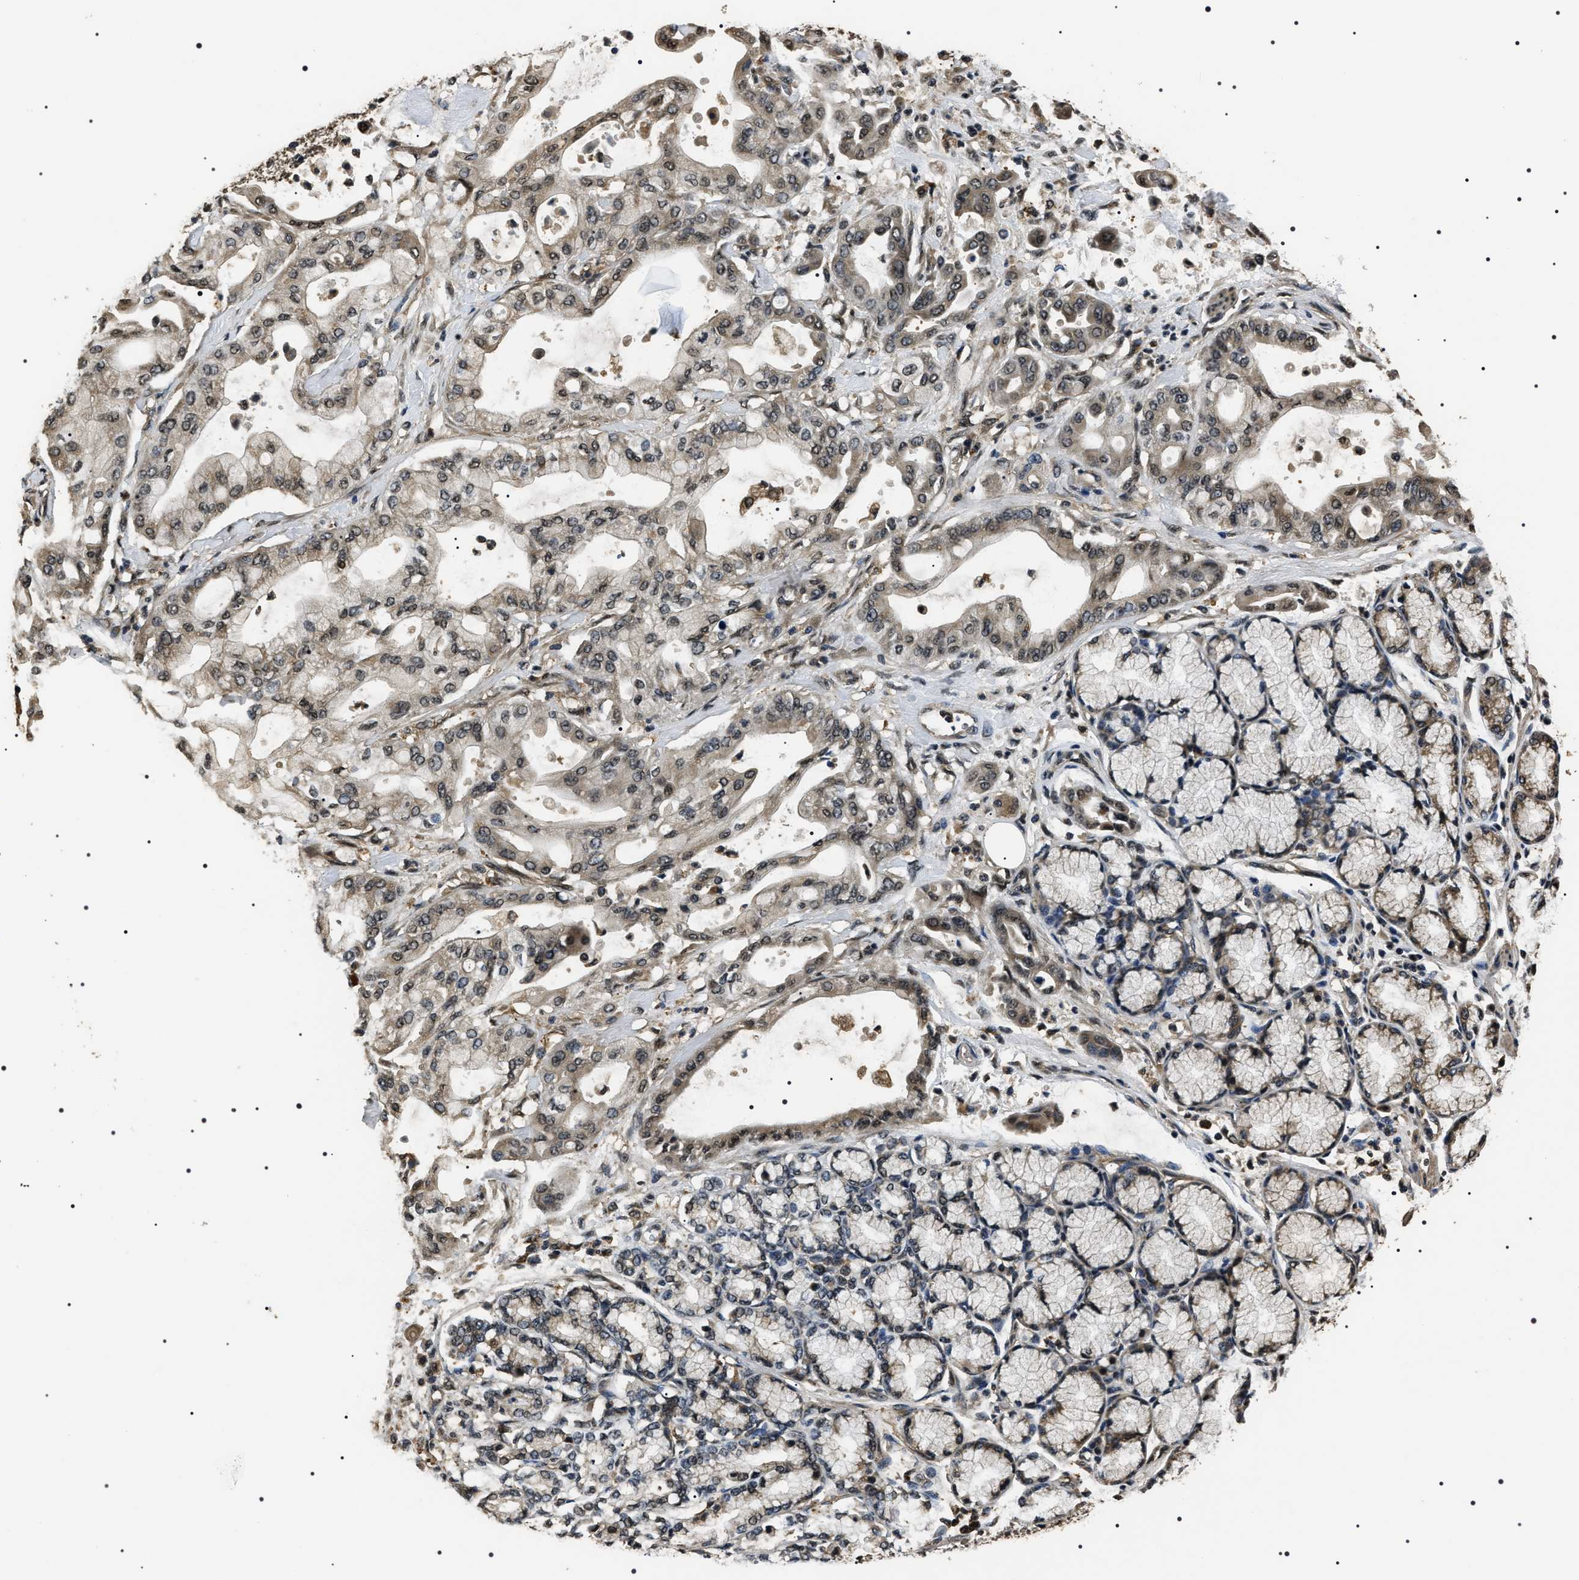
{"staining": {"intensity": "weak", "quantity": "25%-75%", "location": "nuclear"}, "tissue": "pancreatic cancer", "cell_type": "Tumor cells", "image_type": "cancer", "snomed": [{"axis": "morphology", "description": "Adenocarcinoma, NOS"}, {"axis": "morphology", "description": "Adenocarcinoma, metastatic, NOS"}, {"axis": "topography", "description": "Lymph node"}, {"axis": "topography", "description": "Pancreas"}, {"axis": "topography", "description": "Duodenum"}], "caption": "Brown immunohistochemical staining in pancreatic cancer exhibits weak nuclear expression in about 25%-75% of tumor cells. (DAB IHC with brightfield microscopy, high magnification).", "gene": "ARHGAP22", "patient": {"sex": "female", "age": 64}}